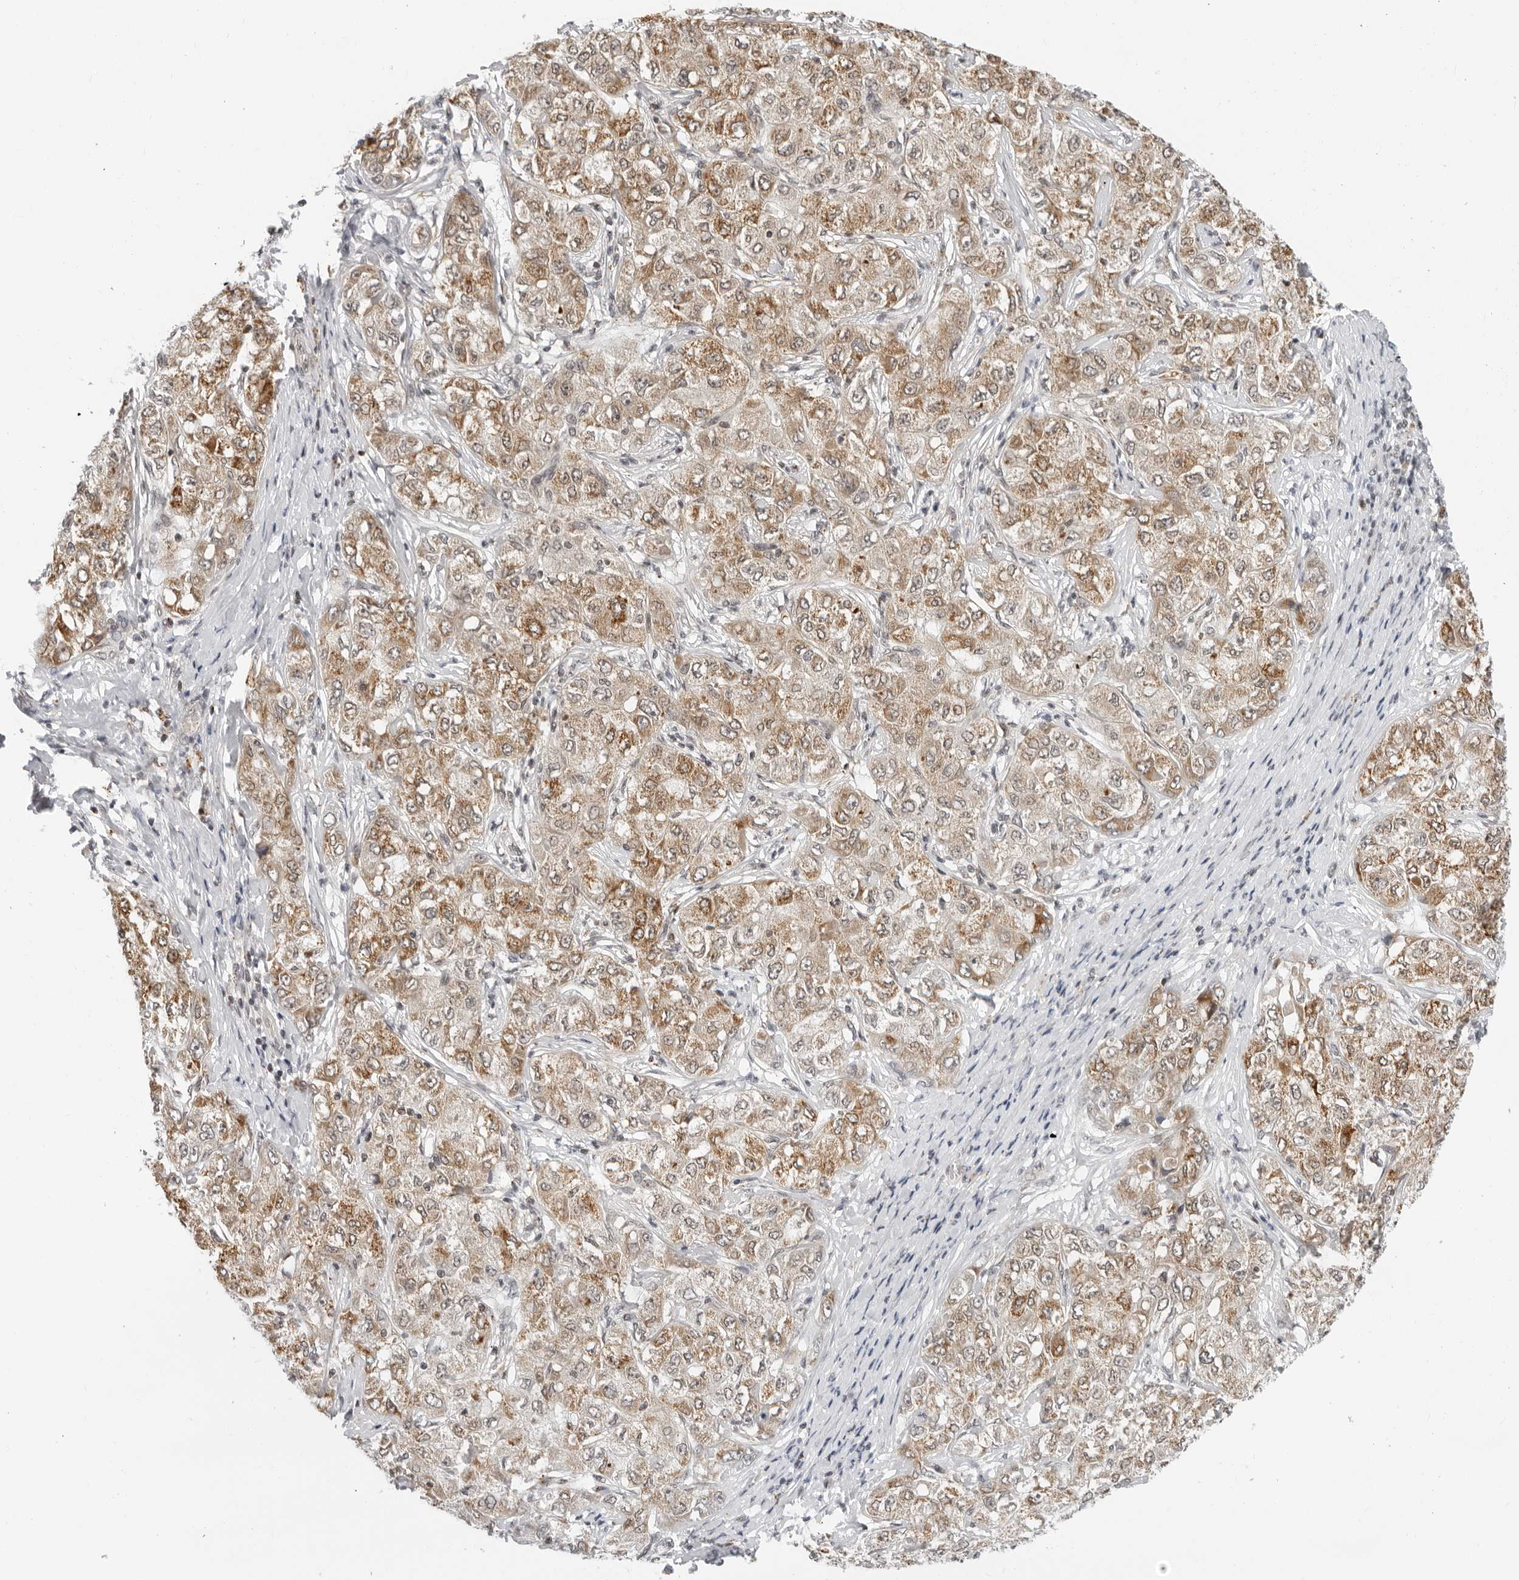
{"staining": {"intensity": "moderate", "quantity": ">75%", "location": "cytoplasmic/membranous"}, "tissue": "liver cancer", "cell_type": "Tumor cells", "image_type": "cancer", "snomed": [{"axis": "morphology", "description": "Carcinoma, Hepatocellular, NOS"}, {"axis": "topography", "description": "Liver"}], "caption": "This image demonstrates IHC staining of human liver hepatocellular carcinoma, with medium moderate cytoplasmic/membranous staining in about >75% of tumor cells.", "gene": "TOX4", "patient": {"sex": "male", "age": 80}}